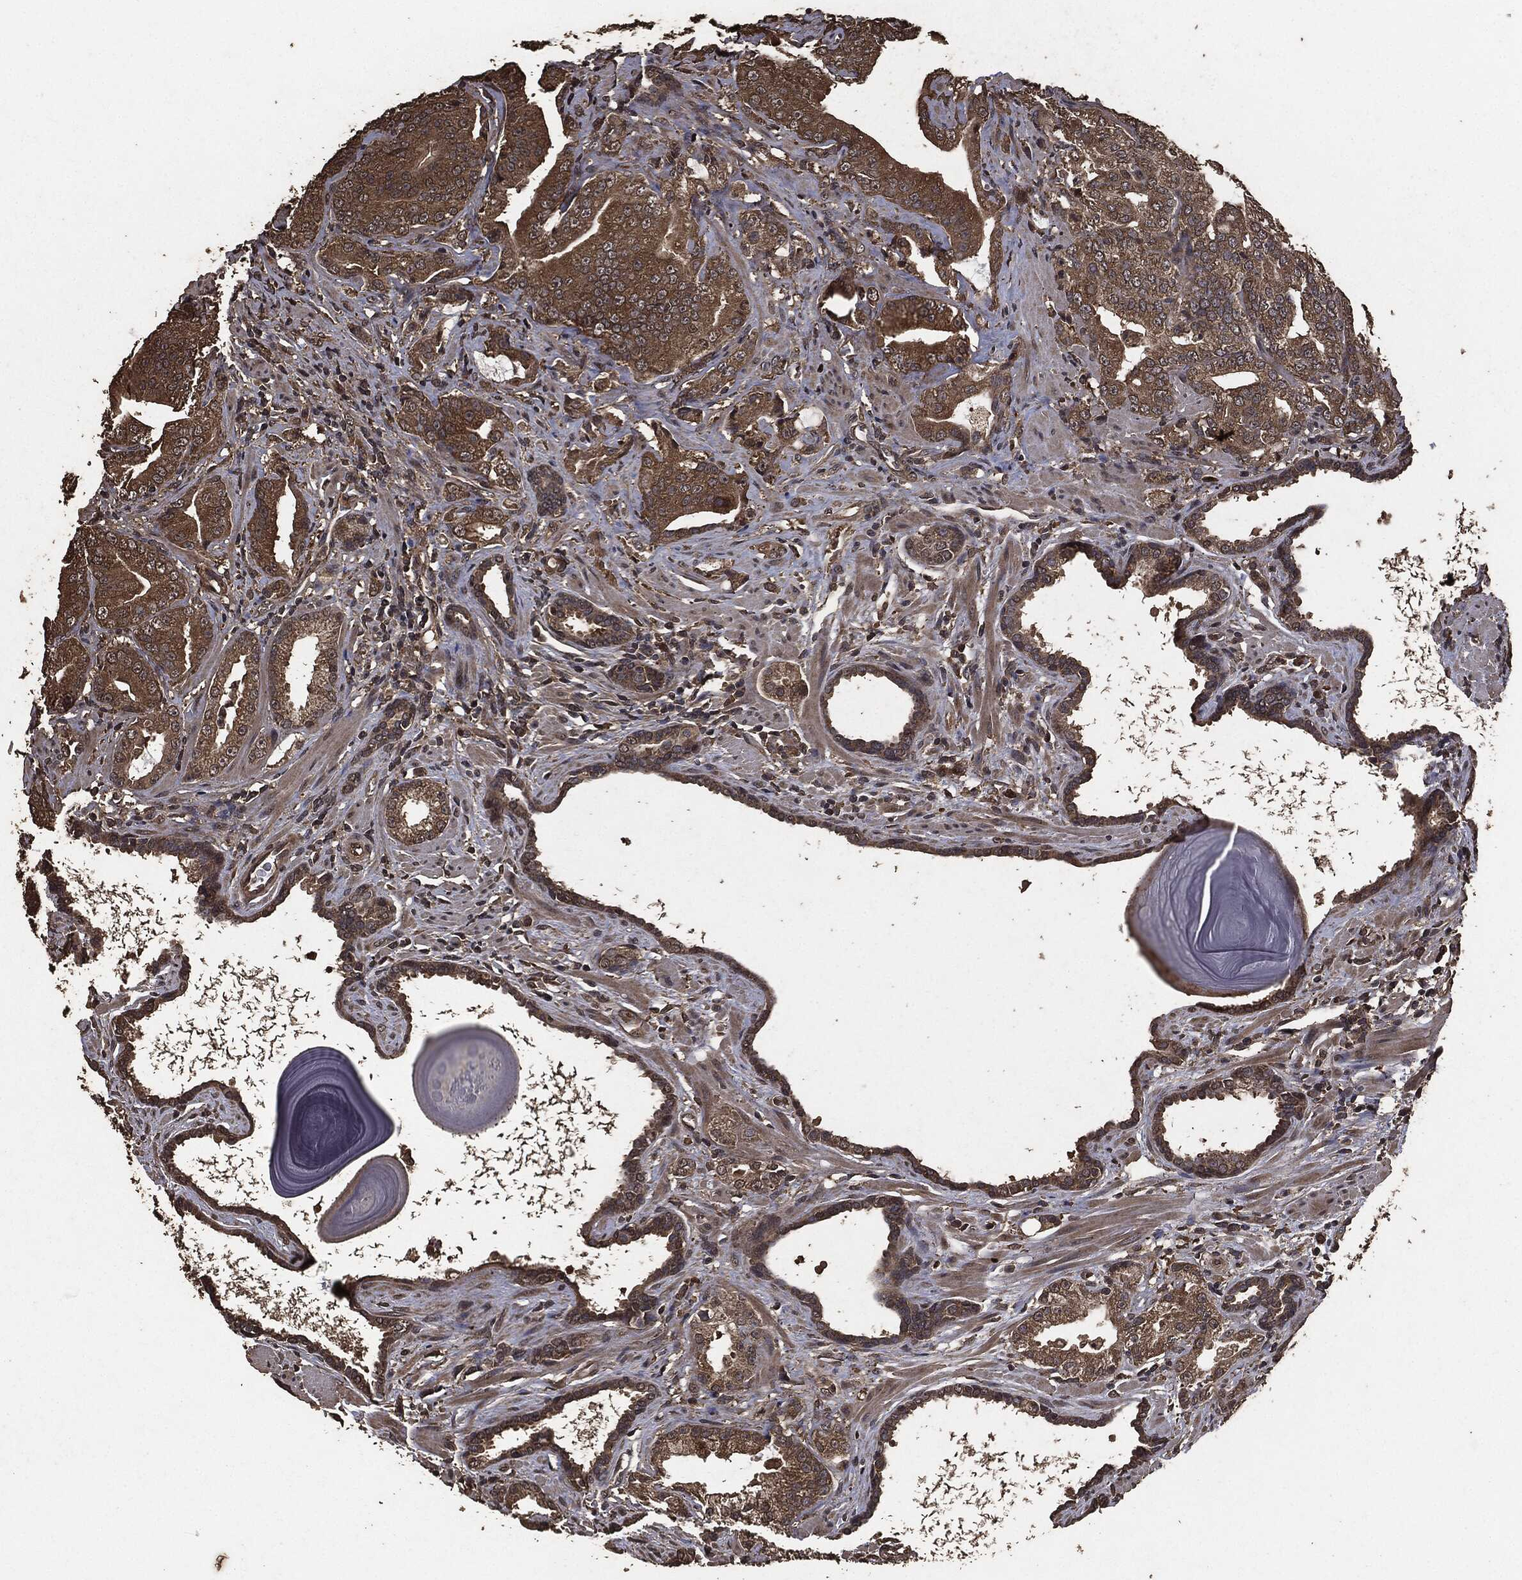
{"staining": {"intensity": "strong", "quantity": ">75%", "location": "cytoplasmic/membranous"}, "tissue": "prostate cancer", "cell_type": "Tumor cells", "image_type": "cancer", "snomed": [{"axis": "morphology", "description": "Adenocarcinoma, Low grade"}, {"axis": "topography", "description": "Prostate"}], "caption": "This histopathology image displays prostate cancer (low-grade adenocarcinoma) stained with IHC to label a protein in brown. The cytoplasmic/membranous of tumor cells show strong positivity for the protein. Nuclei are counter-stained blue.", "gene": "AKT1S1", "patient": {"sex": "male", "age": 62}}